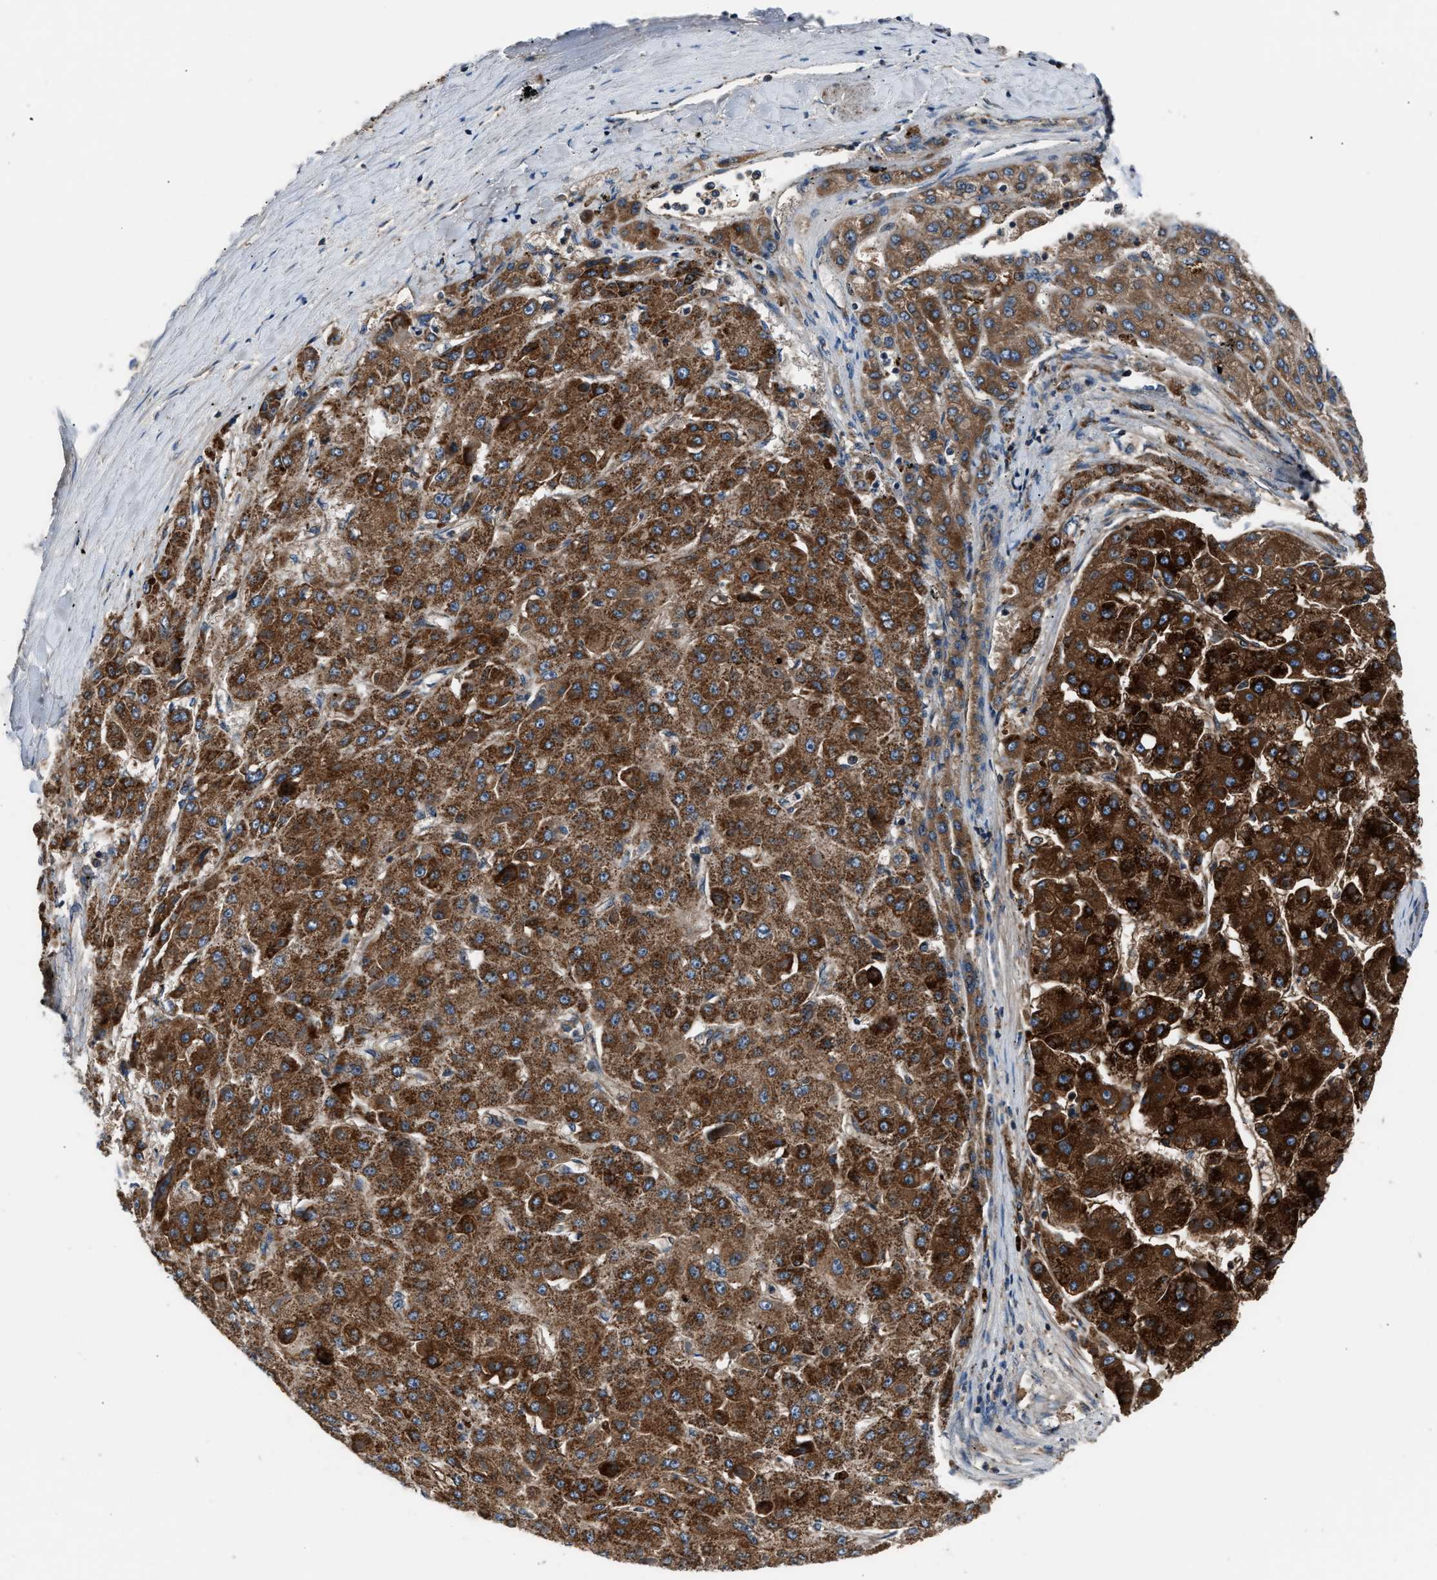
{"staining": {"intensity": "strong", "quantity": ">75%", "location": "cytoplasmic/membranous"}, "tissue": "liver cancer", "cell_type": "Tumor cells", "image_type": "cancer", "snomed": [{"axis": "morphology", "description": "Carcinoma, Hepatocellular, NOS"}, {"axis": "topography", "description": "Liver"}], "caption": "Protein staining displays strong cytoplasmic/membranous expression in approximately >75% of tumor cells in liver cancer.", "gene": "GGCT", "patient": {"sex": "female", "age": 73}}